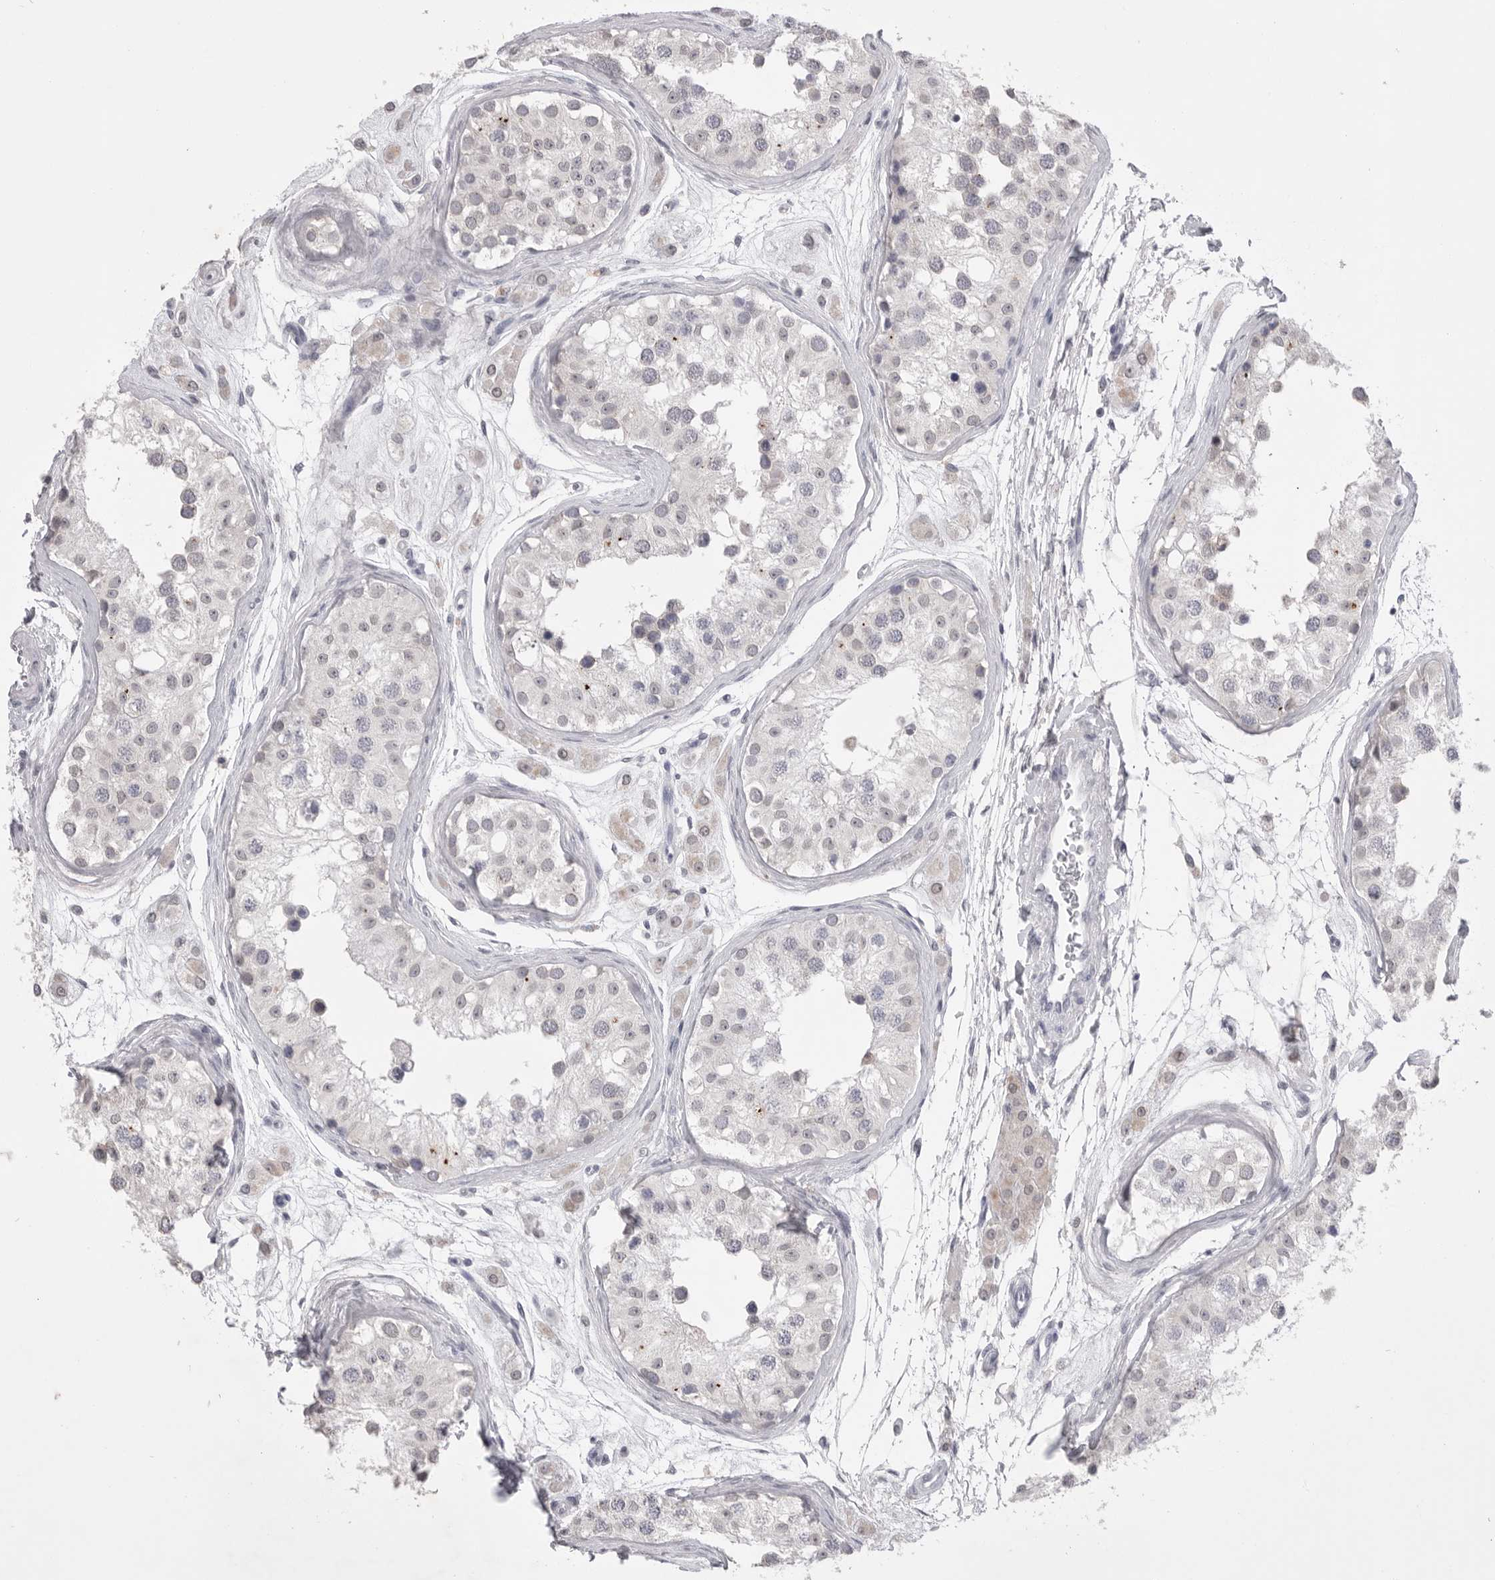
{"staining": {"intensity": "negative", "quantity": "none", "location": "none"}, "tissue": "testis", "cell_type": "Cells in seminiferous ducts", "image_type": "normal", "snomed": [{"axis": "morphology", "description": "Normal tissue, NOS"}, {"axis": "morphology", "description": "Adenocarcinoma, metastatic, NOS"}, {"axis": "topography", "description": "Testis"}], "caption": "Immunohistochemistry image of normal human testis stained for a protein (brown), which demonstrates no positivity in cells in seminiferous ducts.", "gene": "ZBTB7B", "patient": {"sex": "male", "age": 26}}